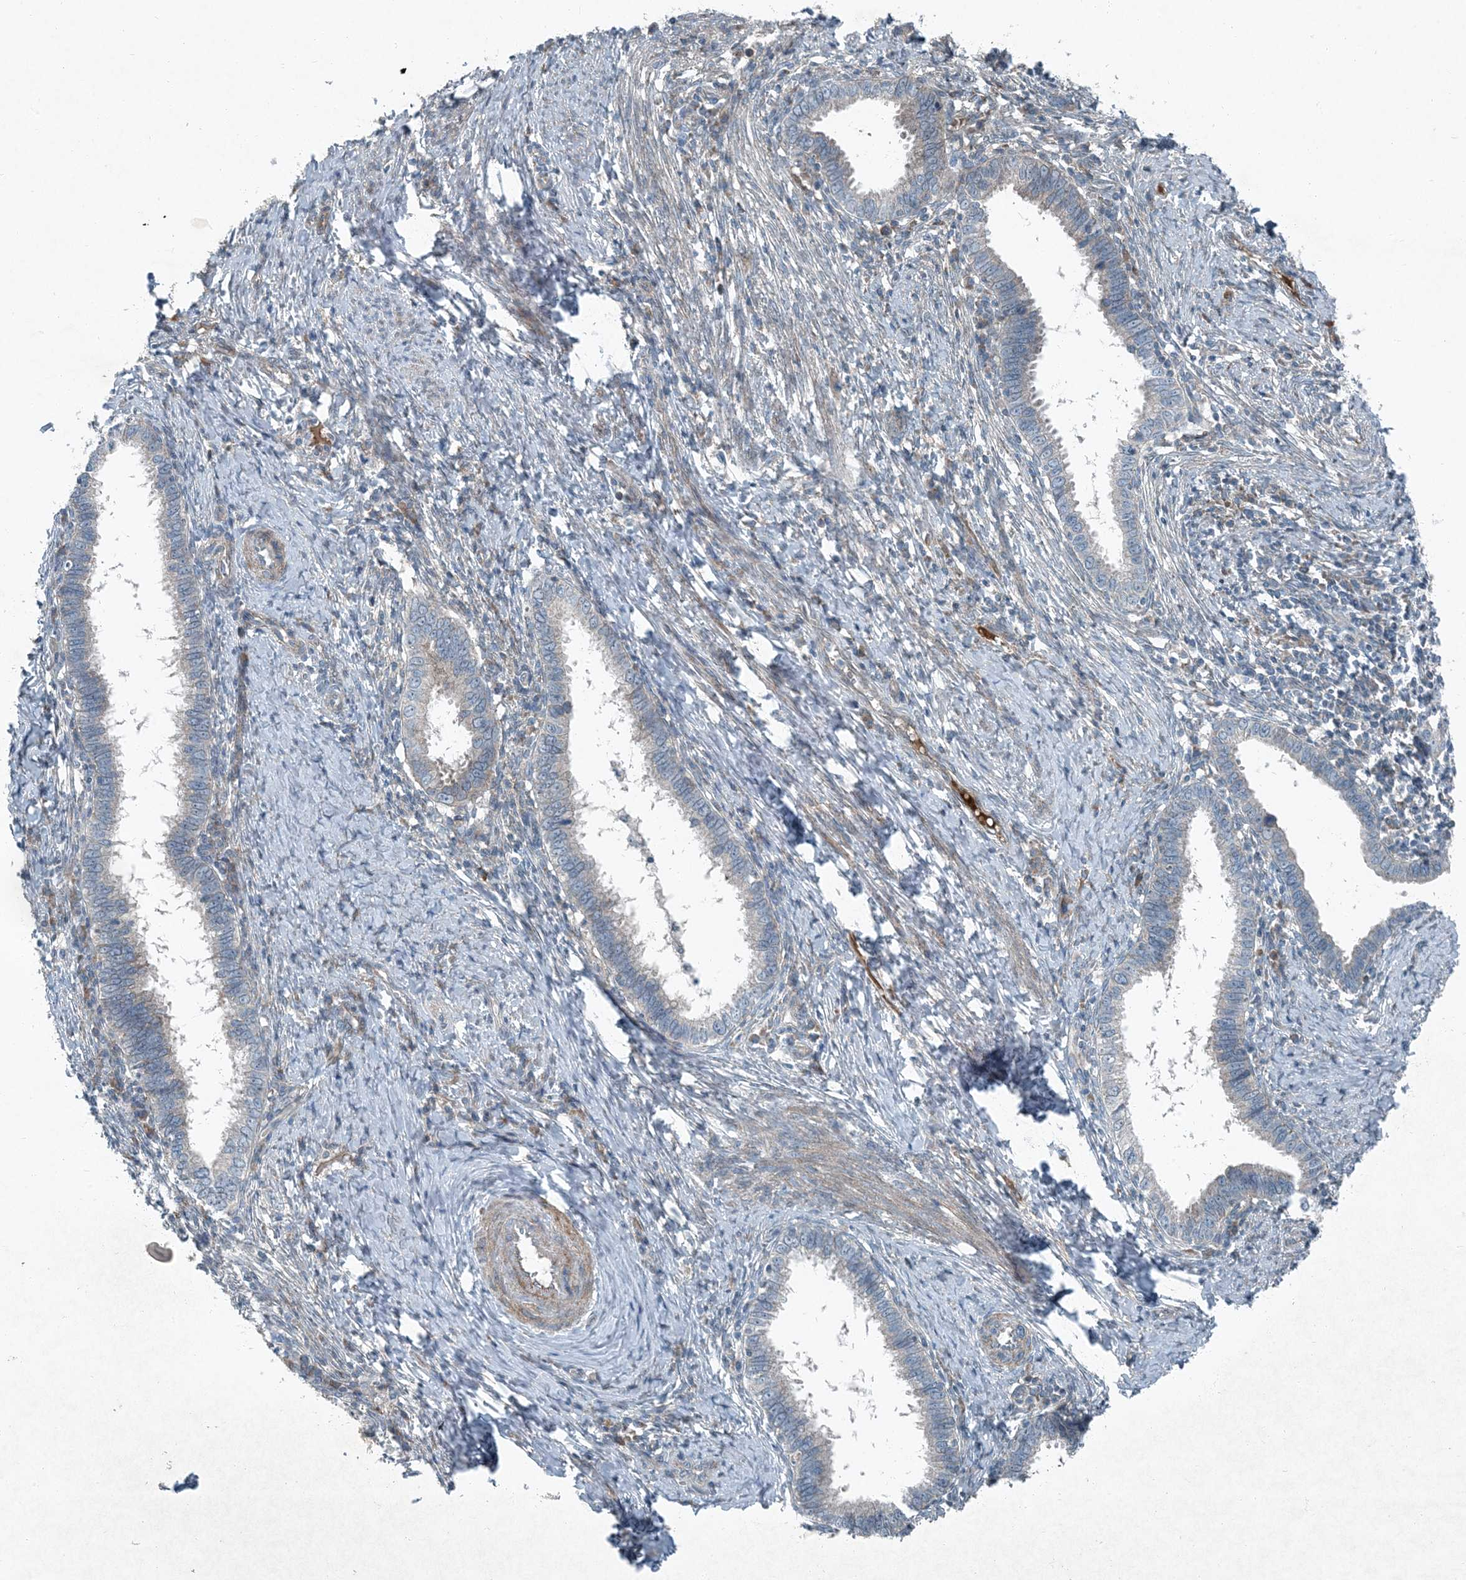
{"staining": {"intensity": "negative", "quantity": "none", "location": "none"}, "tissue": "cervical cancer", "cell_type": "Tumor cells", "image_type": "cancer", "snomed": [{"axis": "morphology", "description": "Adenocarcinoma, NOS"}, {"axis": "topography", "description": "Cervix"}], "caption": "The image demonstrates no significant staining in tumor cells of cervical cancer. (Brightfield microscopy of DAB (3,3'-diaminobenzidine) IHC at high magnification).", "gene": "APOM", "patient": {"sex": "female", "age": 36}}